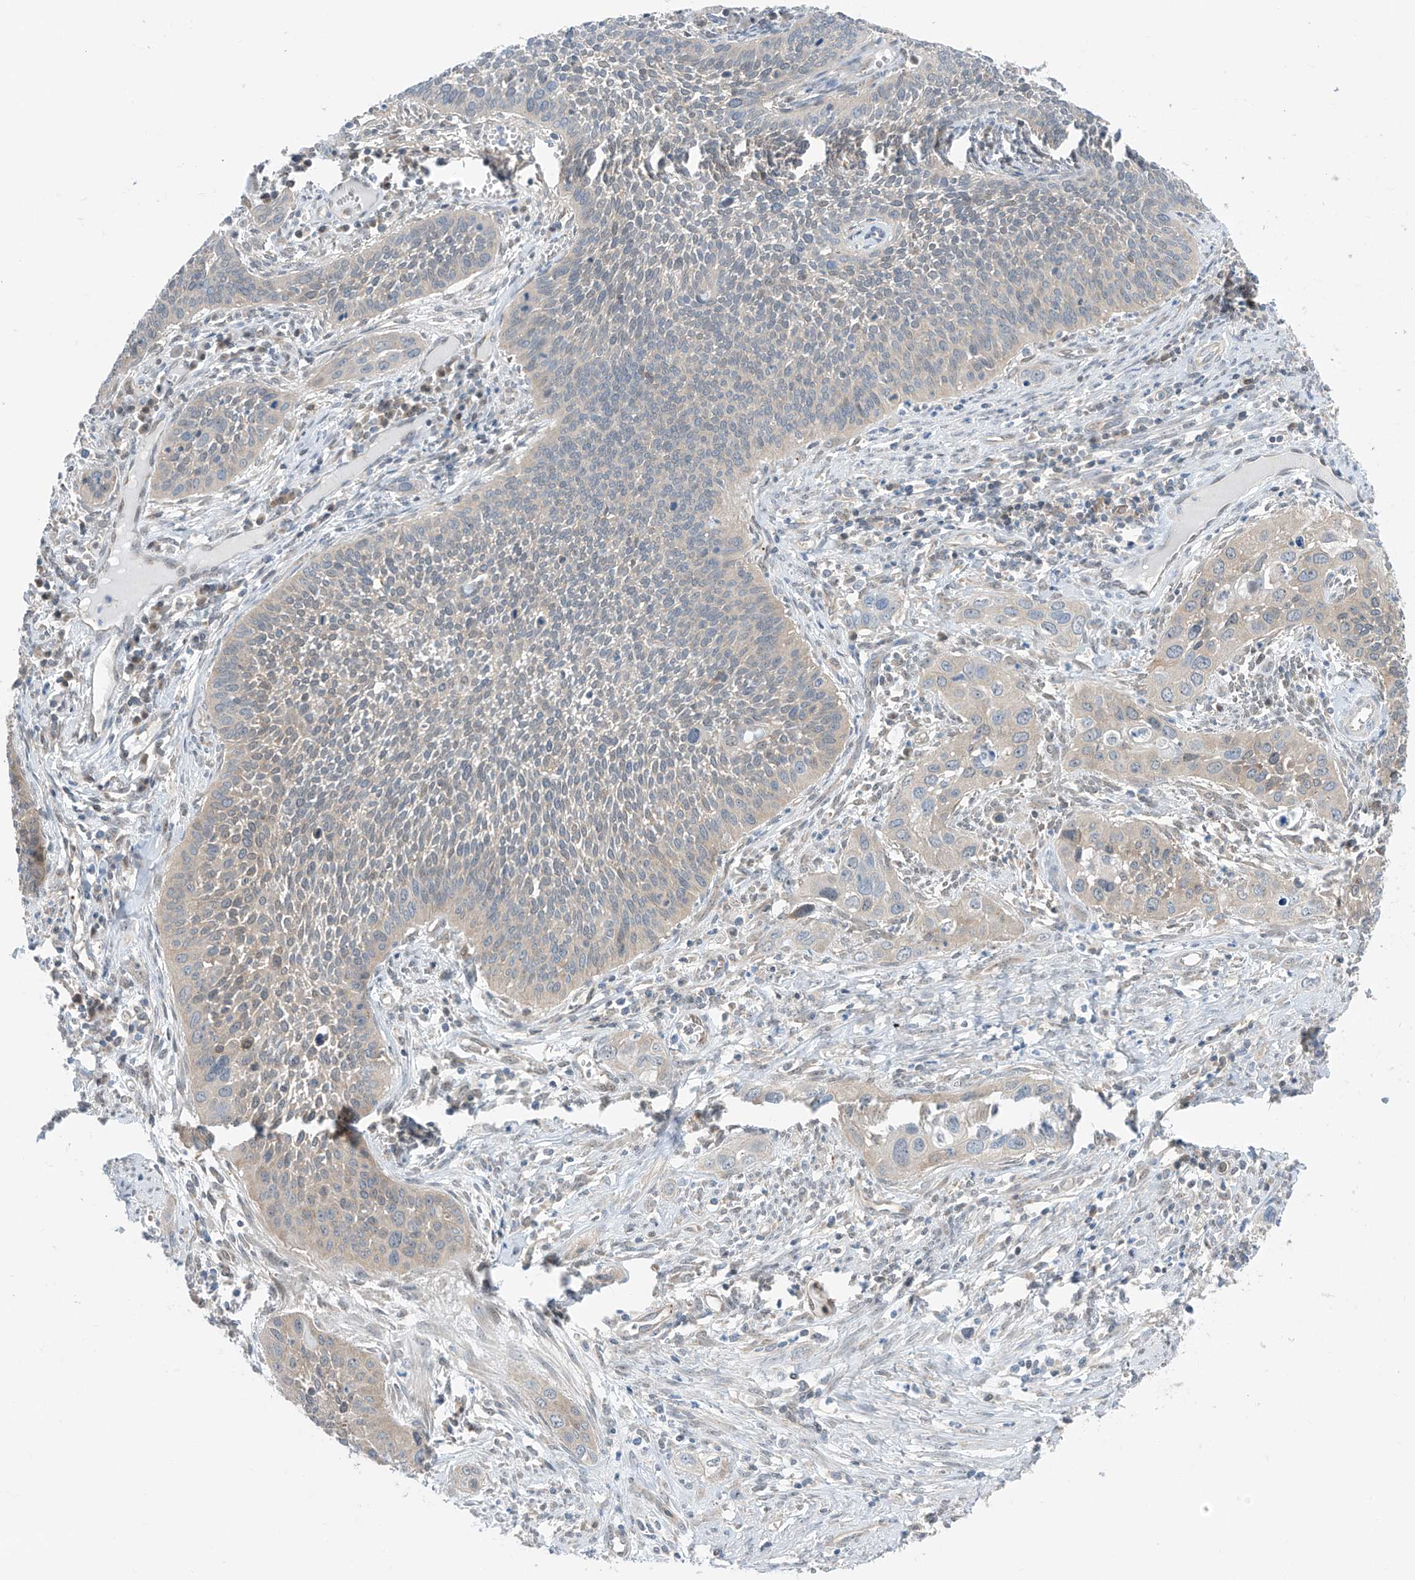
{"staining": {"intensity": "weak", "quantity": "<25%", "location": "cytoplasmic/membranous"}, "tissue": "cervical cancer", "cell_type": "Tumor cells", "image_type": "cancer", "snomed": [{"axis": "morphology", "description": "Squamous cell carcinoma, NOS"}, {"axis": "topography", "description": "Cervix"}], "caption": "There is no significant expression in tumor cells of cervical cancer.", "gene": "TTC38", "patient": {"sex": "female", "age": 34}}